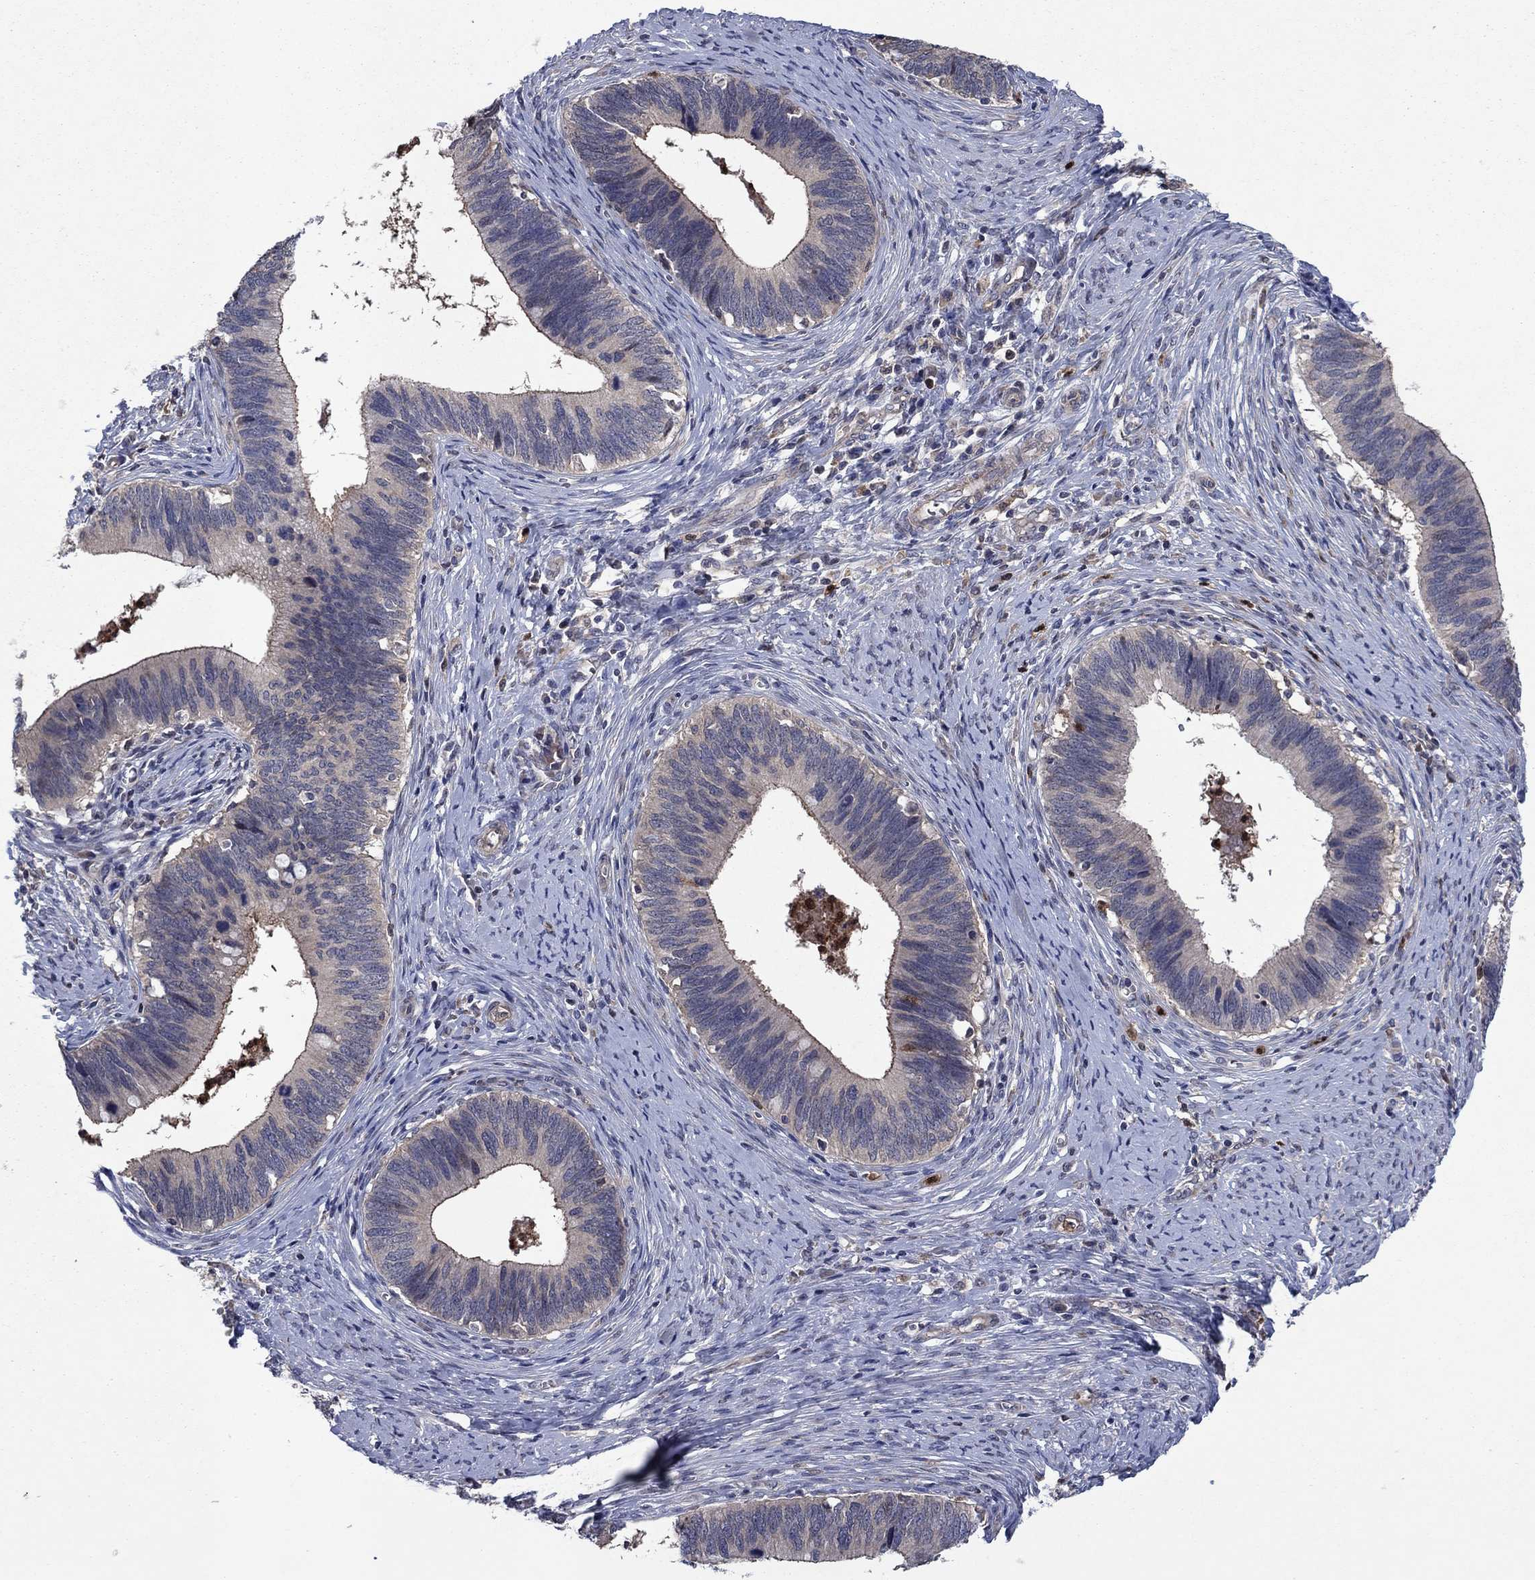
{"staining": {"intensity": "moderate", "quantity": "<25%", "location": "cytoplasmic/membranous"}, "tissue": "cervical cancer", "cell_type": "Tumor cells", "image_type": "cancer", "snomed": [{"axis": "morphology", "description": "Adenocarcinoma, NOS"}, {"axis": "topography", "description": "Cervix"}], "caption": "IHC histopathology image of neoplastic tissue: cervical cancer stained using immunohistochemistry (IHC) reveals low levels of moderate protein expression localized specifically in the cytoplasmic/membranous of tumor cells, appearing as a cytoplasmic/membranous brown color.", "gene": "MSRB1", "patient": {"sex": "female", "age": 42}}